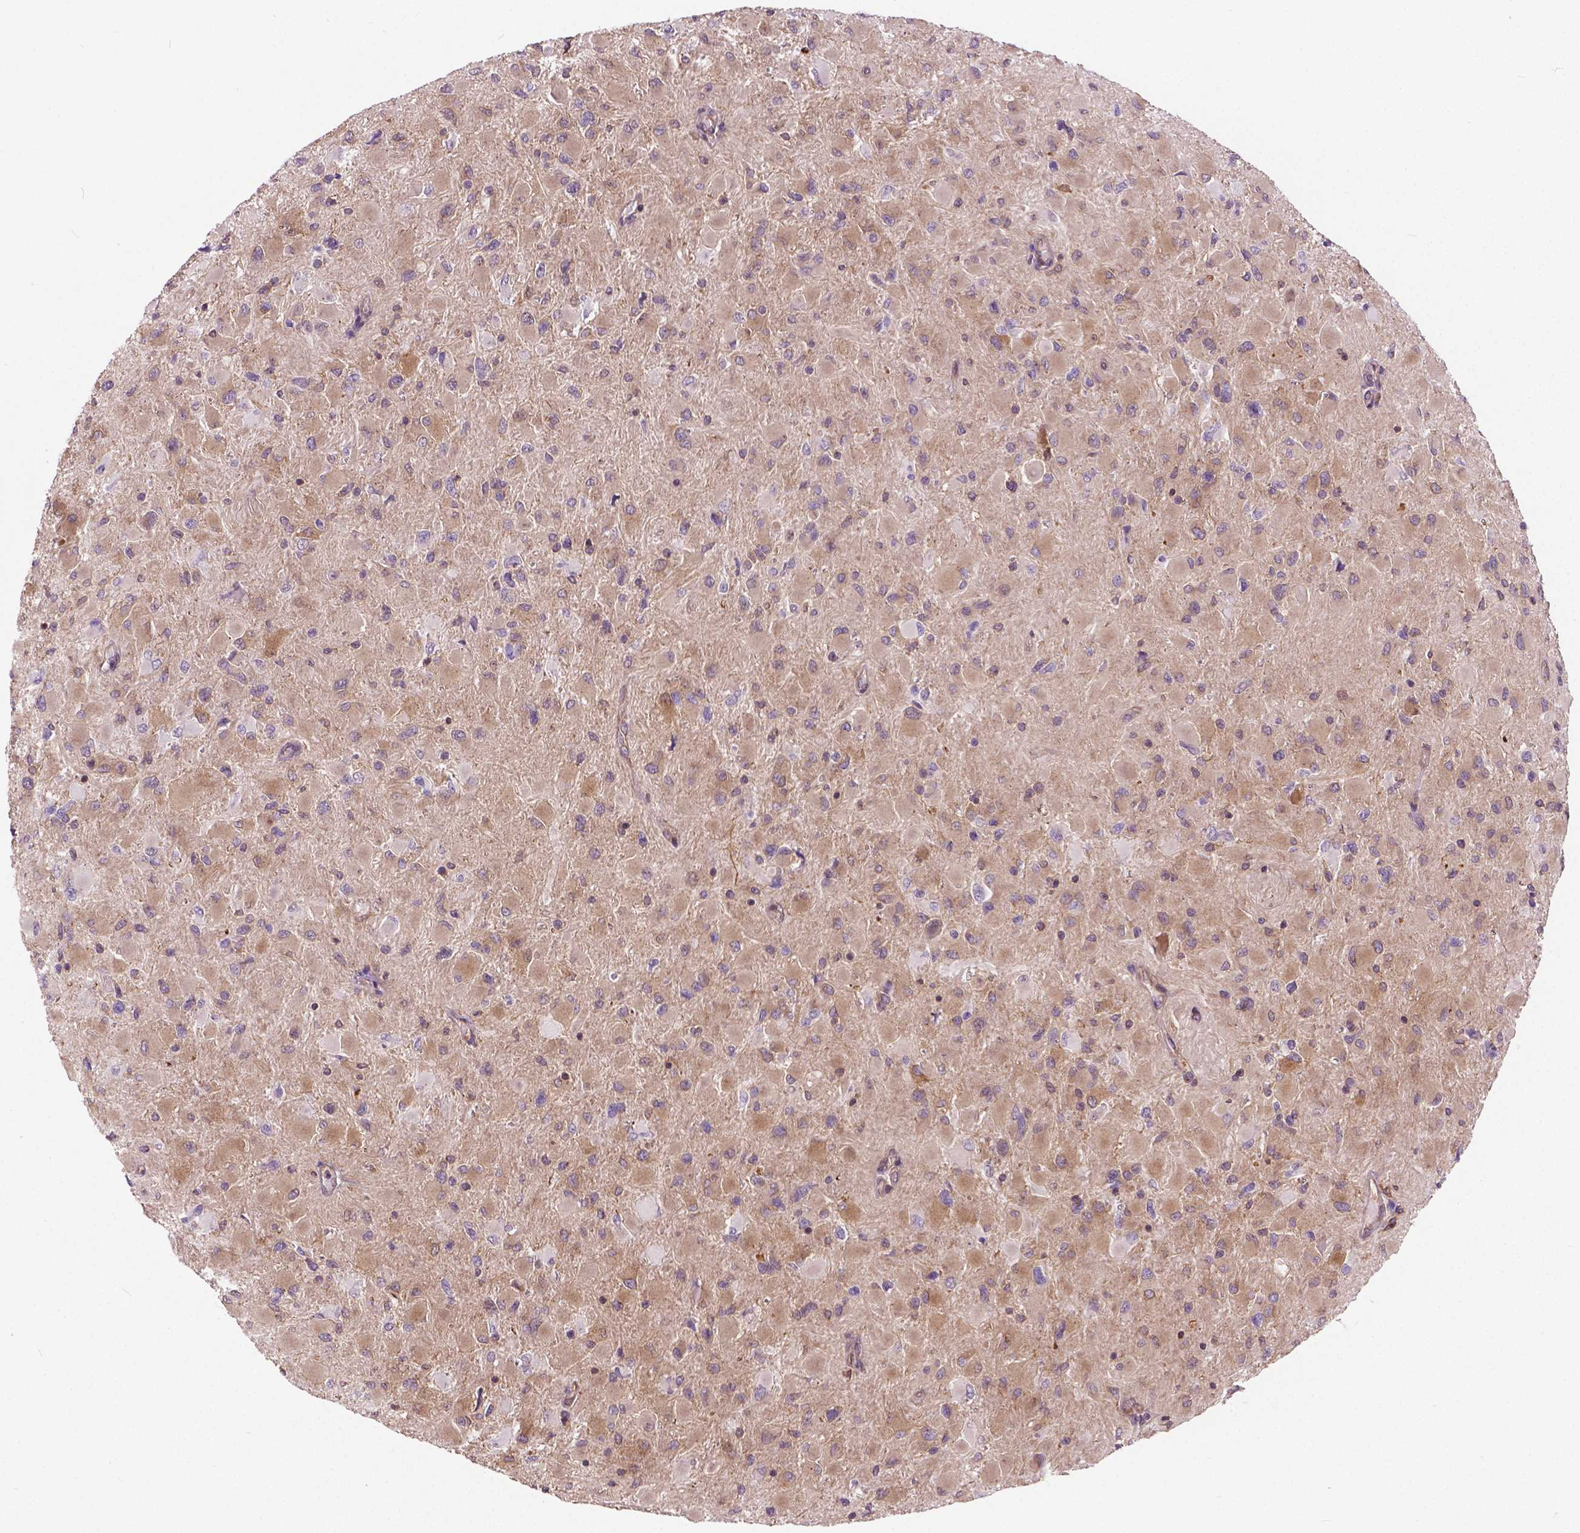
{"staining": {"intensity": "weak", "quantity": ">75%", "location": "cytoplasmic/membranous"}, "tissue": "glioma", "cell_type": "Tumor cells", "image_type": "cancer", "snomed": [{"axis": "morphology", "description": "Glioma, malignant, High grade"}, {"axis": "topography", "description": "Cerebral cortex"}], "caption": "Immunohistochemistry histopathology image of neoplastic tissue: glioma stained using immunohistochemistry shows low levels of weak protein expression localized specifically in the cytoplasmic/membranous of tumor cells, appearing as a cytoplasmic/membranous brown color.", "gene": "MZT1", "patient": {"sex": "female", "age": 36}}